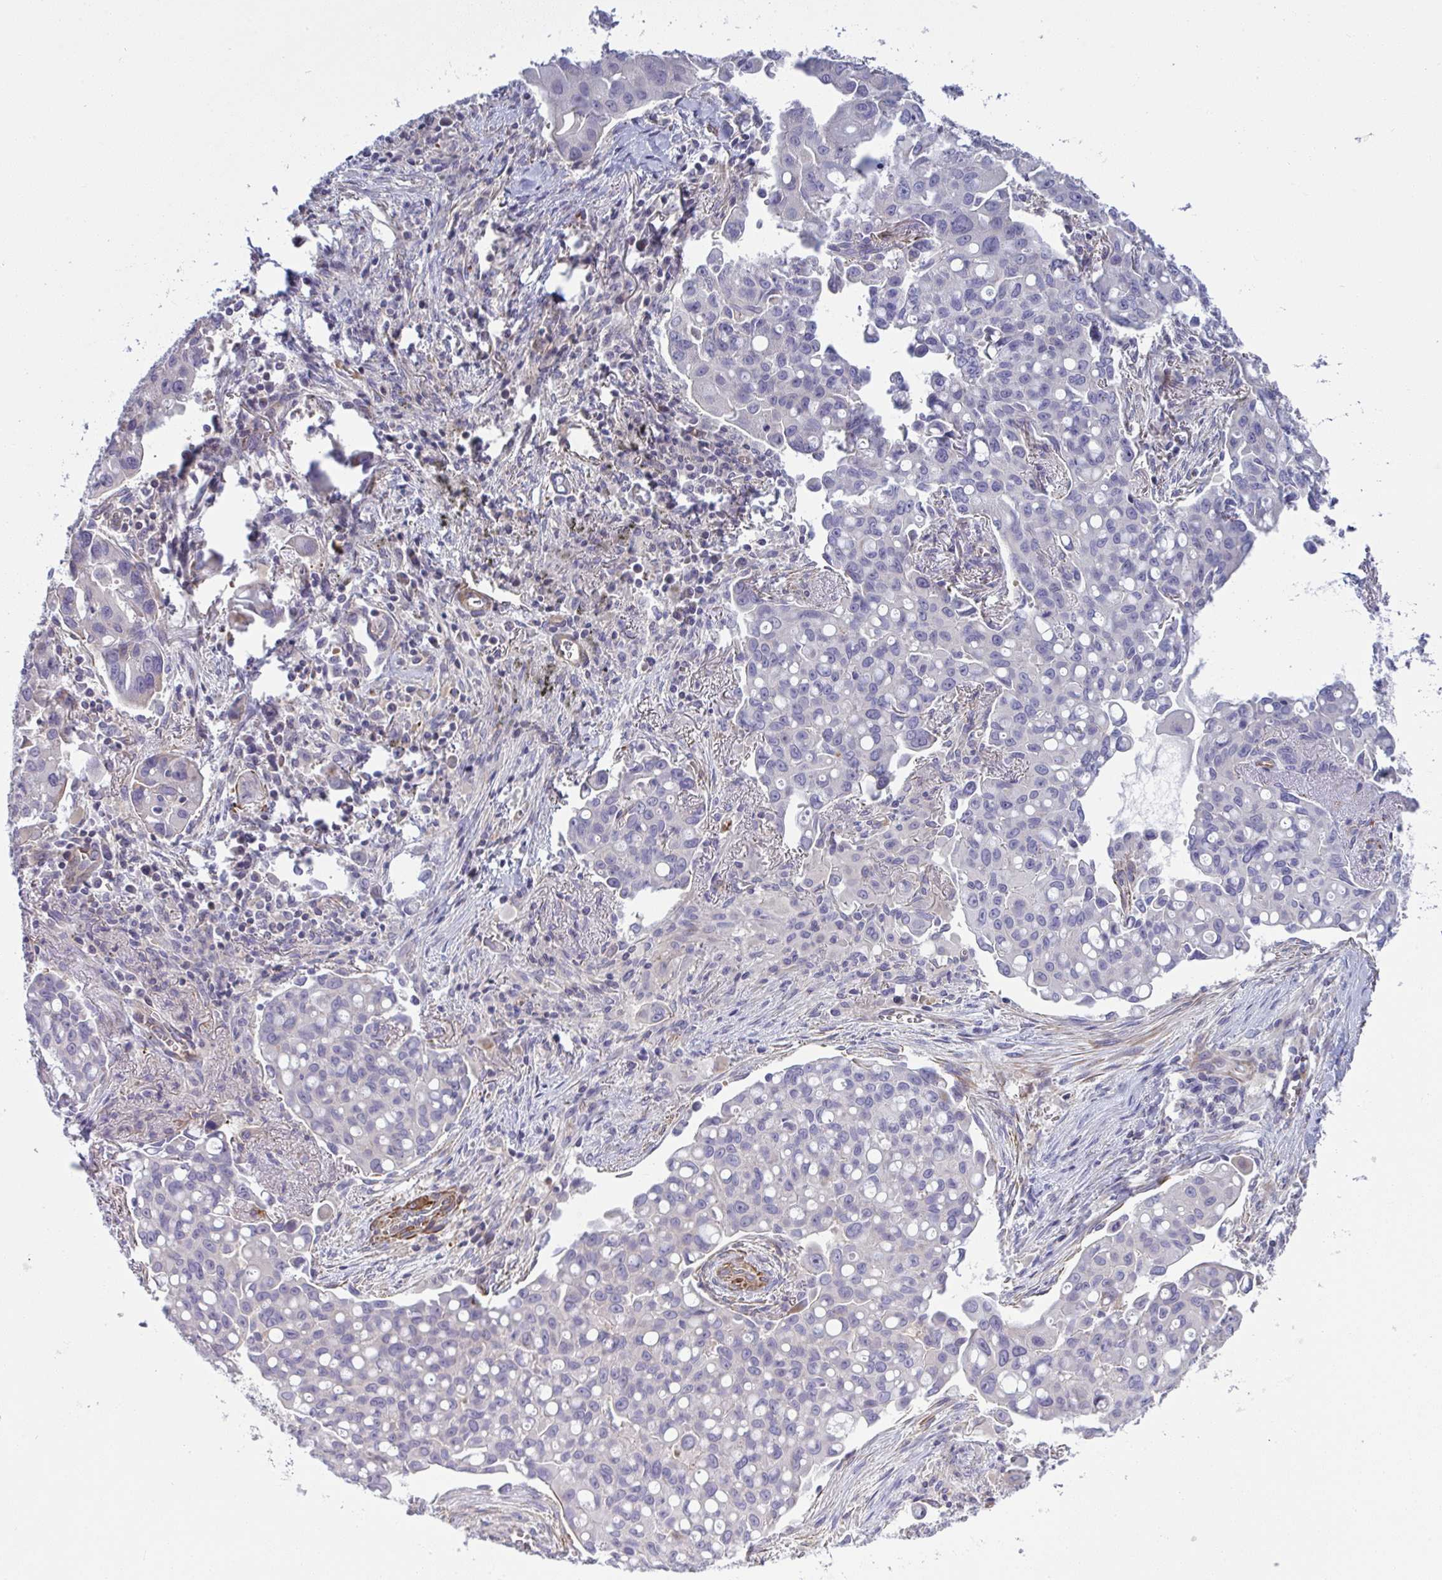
{"staining": {"intensity": "negative", "quantity": "none", "location": "none"}, "tissue": "lung cancer", "cell_type": "Tumor cells", "image_type": "cancer", "snomed": [{"axis": "morphology", "description": "Adenocarcinoma, NOS"}, {"axis": "topography", "description": "Lung"}], "caption": "Micrograph shows no protein expression in tumor cells of lung cancer tissue.", "gene": "MYL12A", "patient": {"sex": "male", "age": 68}}